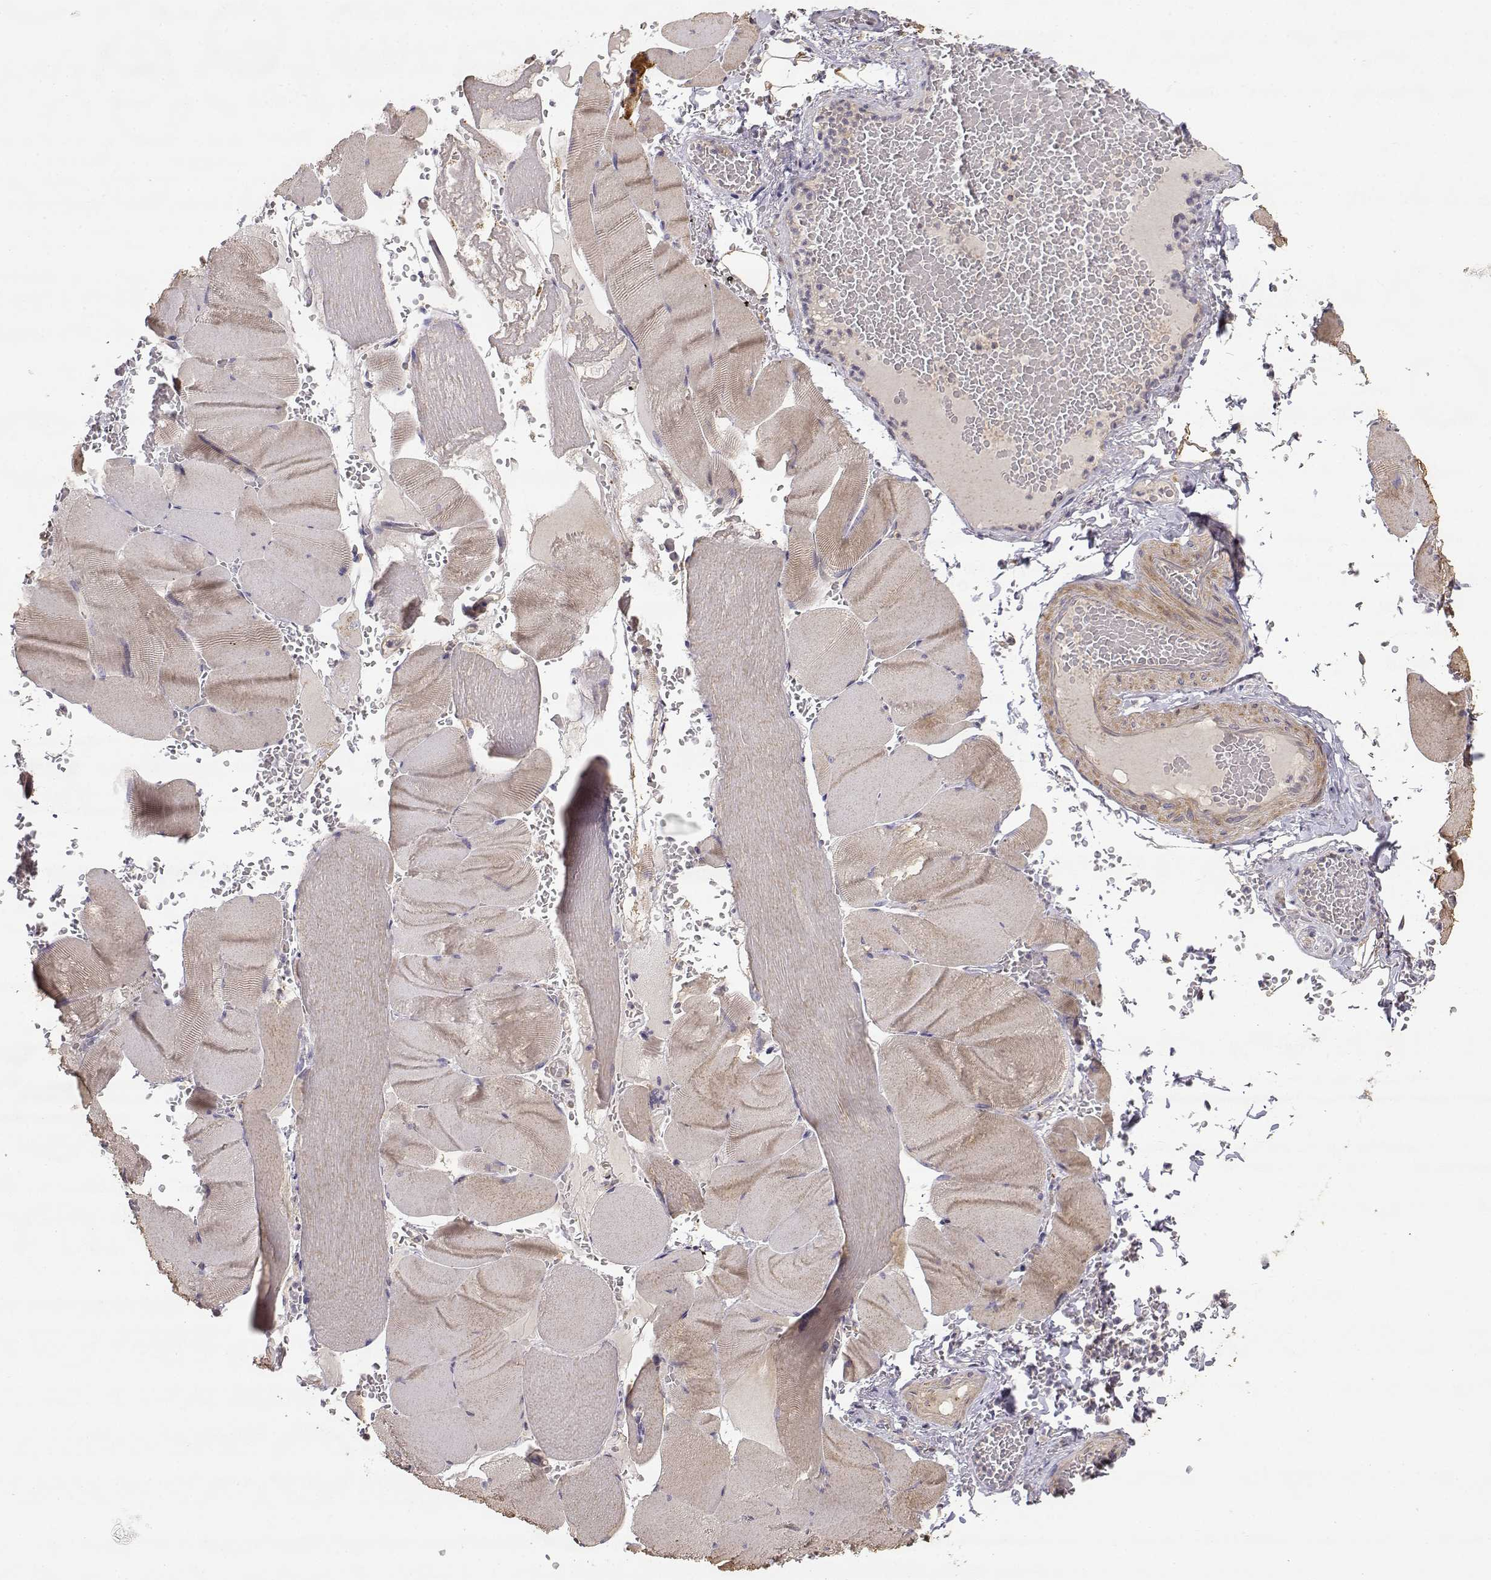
{"staining": {"intensity": "weak", "quantity": "<25%", "location": "cytoplasmic/membranous"}, "tissue": "skeletal muscle", "cell_type": "Myocytes", "image_type": "normal", "snomed": [{"axis": "morphology", "description": "Normal tissue, NOS"}, {"axis": "topography", "description": "Skeletal muscle"}], "caption": "DAB immunohistochemical staining of normal human skeletal muscle demonstrates no significant expression in myocytes. The staining is performed using DAB brown chromogen with nuclei counter-stained in using hematoxylin.", "gene": "CRIM1", "patient": {"sex": "male", "age": 56}}